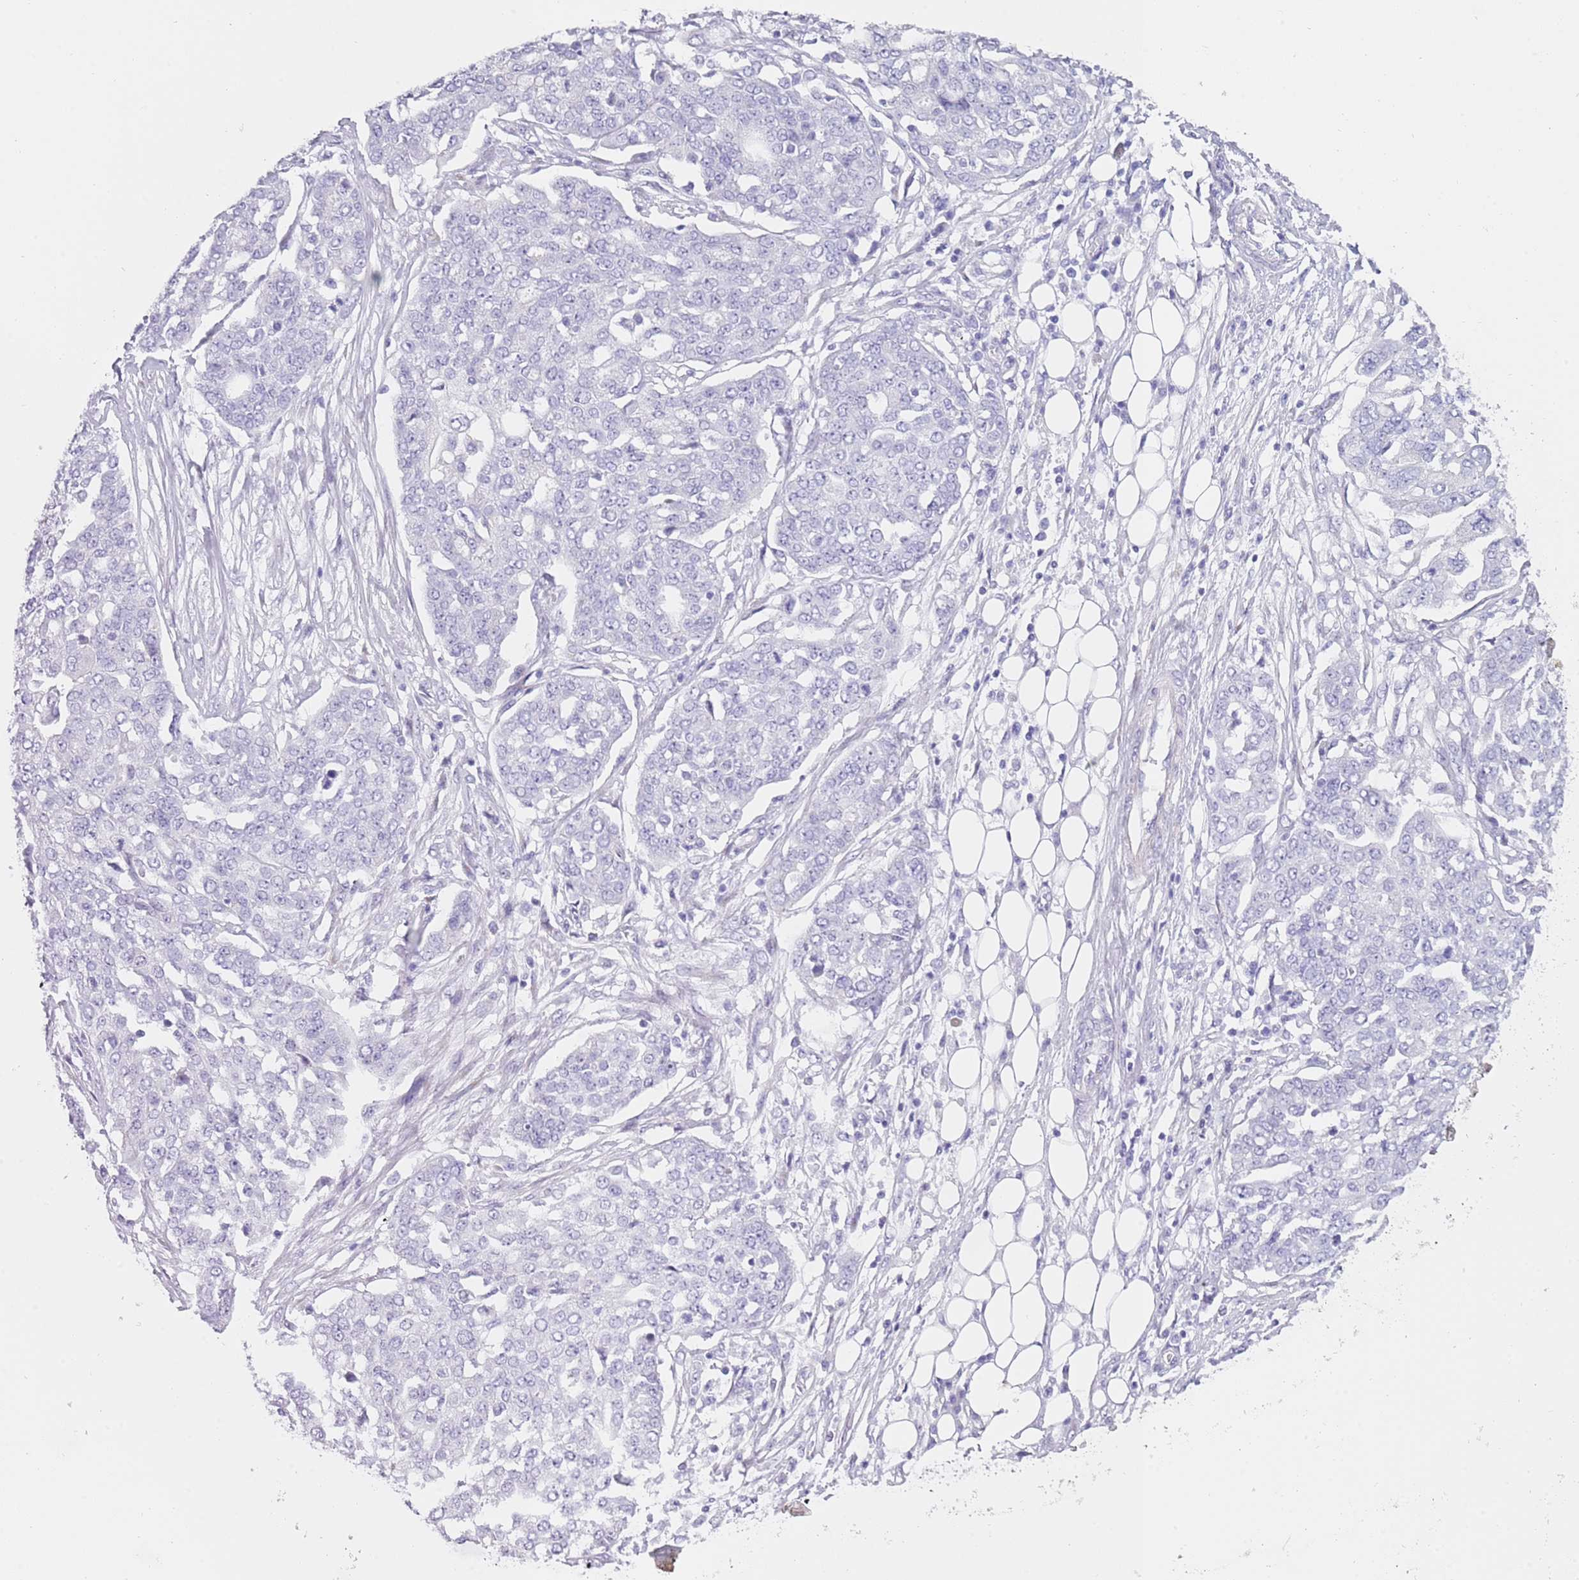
{"staining": {"intensity": "negative", "quantity": "none", "location": "none"}, "tissue": "ovarian cancer", "cell_type": "Tumor cells", "image_type": "cancer", "snomed": [{"axis": "morphology", "description": "Cystadenocarcinoma, serous, NOS"}, {"axis": "topography", "description": "Soft tissue"}, {"axis": "topography", "description": "Ovary"}], "caption": "High power microscopy micrograph of an immunohistochemistry histopathology image of serous cystadenocarcinoma (ovarian), revealing no significant staining in tumor cells.", "gene": "NBPF6", "patient": {"sex": "female", "age": 57}}